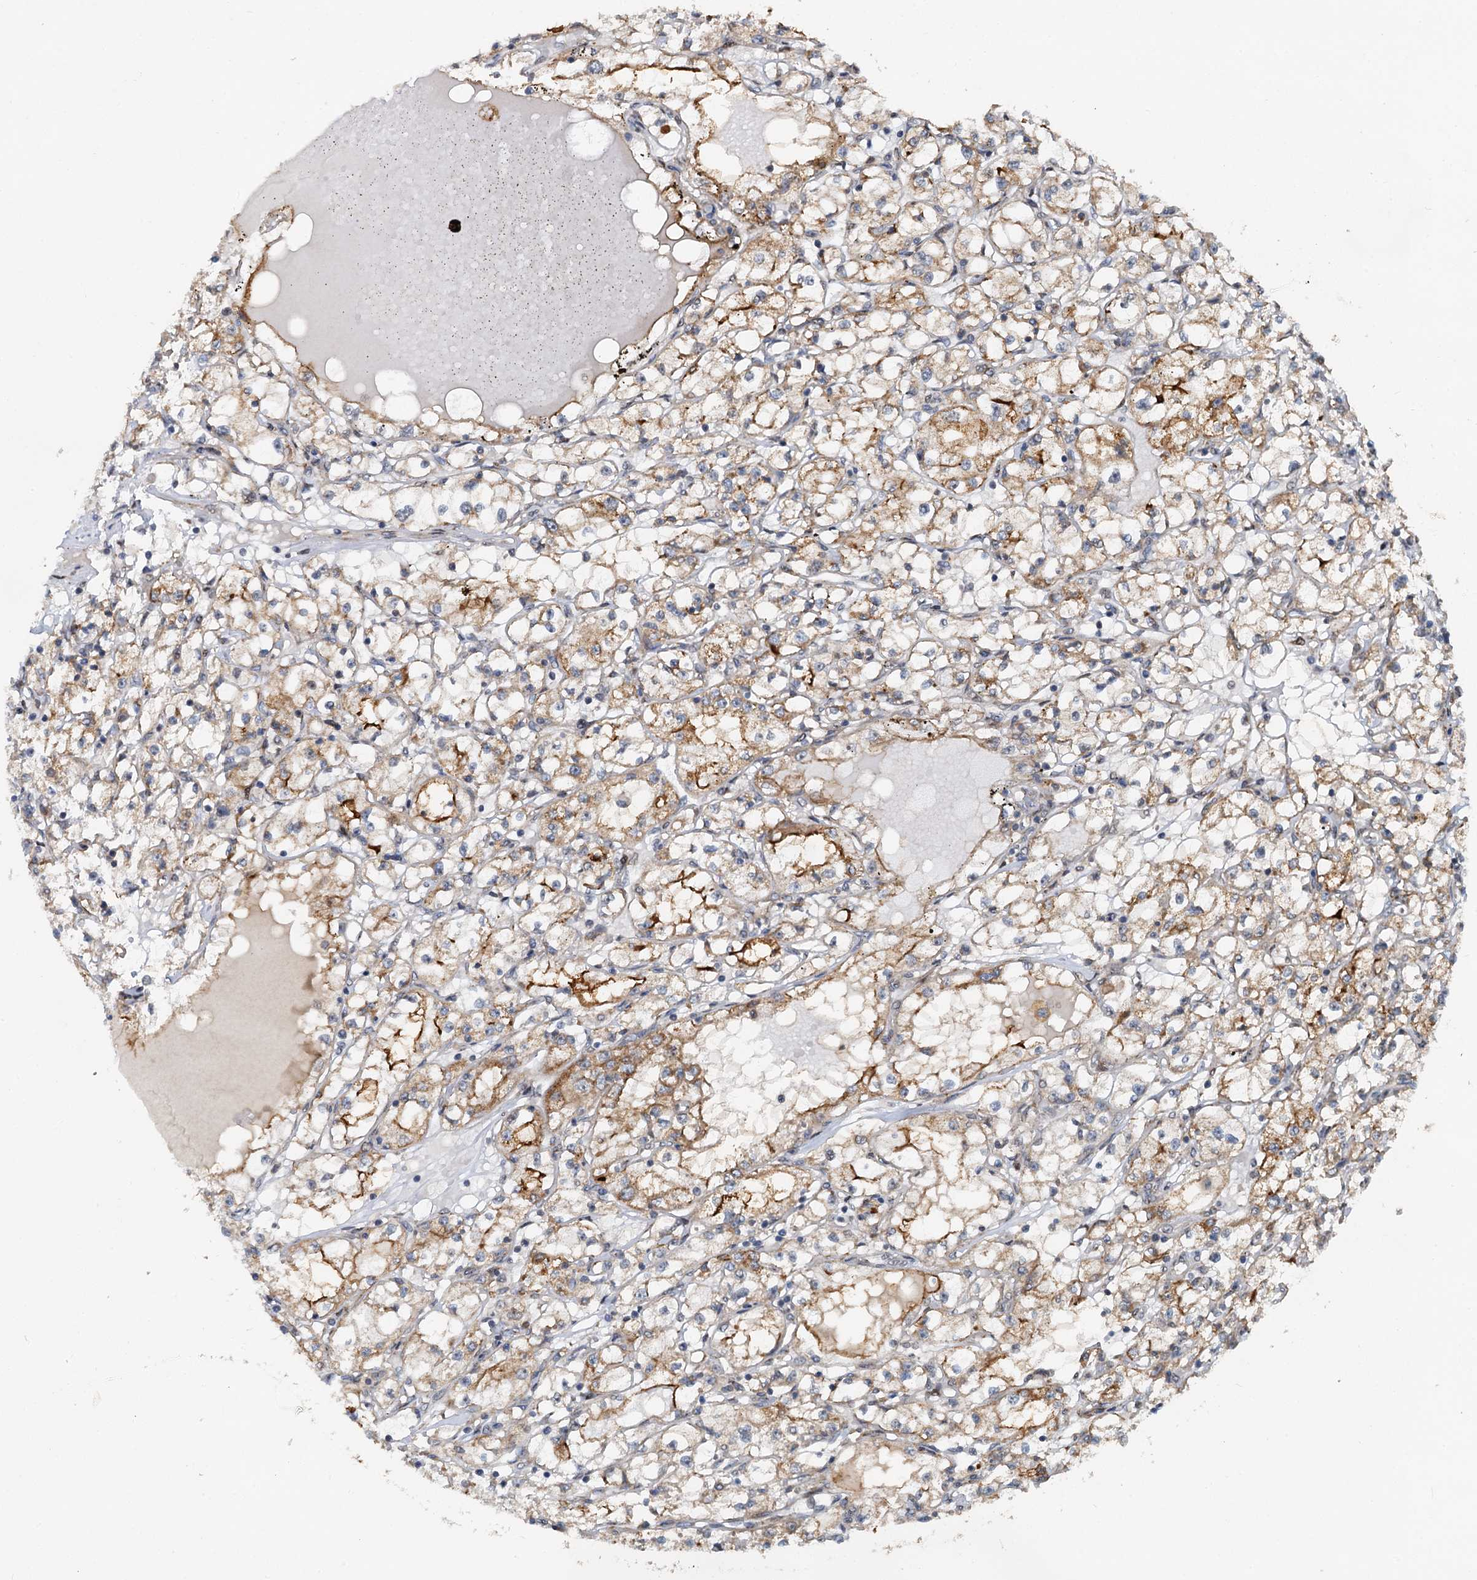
{"staining": {"intensity": "moderate", "quantity": "<25%", "location": "cytoplasmic/membranous"}, "tissue": "renal cancer", "cell_type": "Tumor cells", "image_type": "cancer", "snomed": [{"axis": "morphology", "description": "Adenocarcinoma, NOS"}, {"axis": "topography", "description": "Kidney"}], "caption": "A brown stain labels moderate cytoplasmic/membranous staining of a protein in adenocarcinoma (renal) tumor cells.", "gene": "CEP68", "patient": {"sex": "male", "age": 56}}